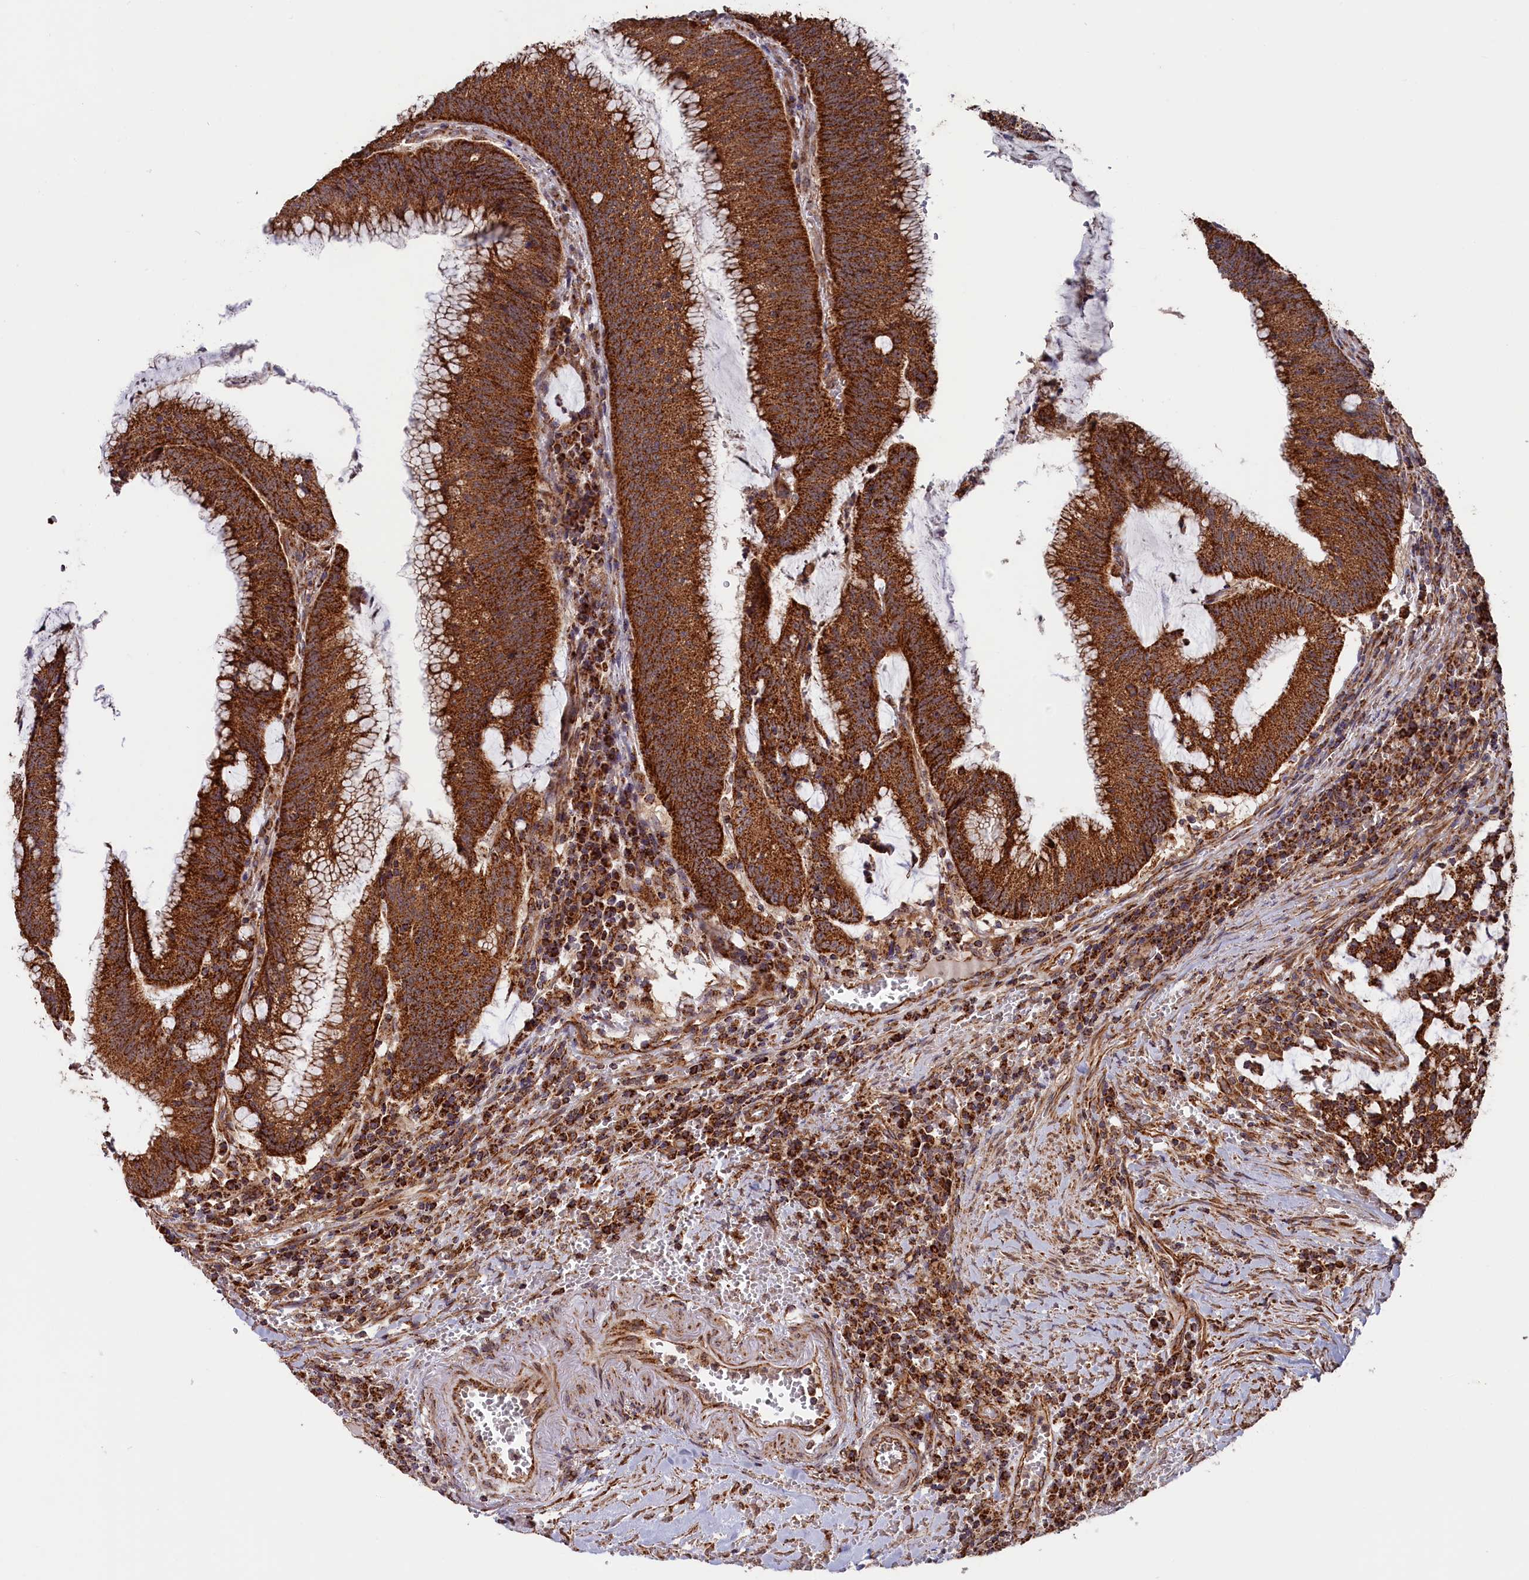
{"staining": {"intensity": "strong", "quantity": ">75%", "location": "cytoplasmic/membranous"}, "tissue": "colorectal cancer", "cell_type": "Tumor cells", "image_type": "cancer", "snomed": [{"axis": "morphology", "description": "Adenocarcinoma, NOS"}, {"axis": "topography", "description": "Rectum"}], "caption": "Immunohistochemistry image of neoplastic tissue: human colorectal cancer (adenocarcinoma) stained using immunohistochemistry shows high levels of strong protein expression localized specifically in the cytoplasmic/membranous of tumor cells, appearing as a cytoplasmic/membranous brown color.", "gene": "MACROD1", "patient": {"sex": "female", "age": 77}}